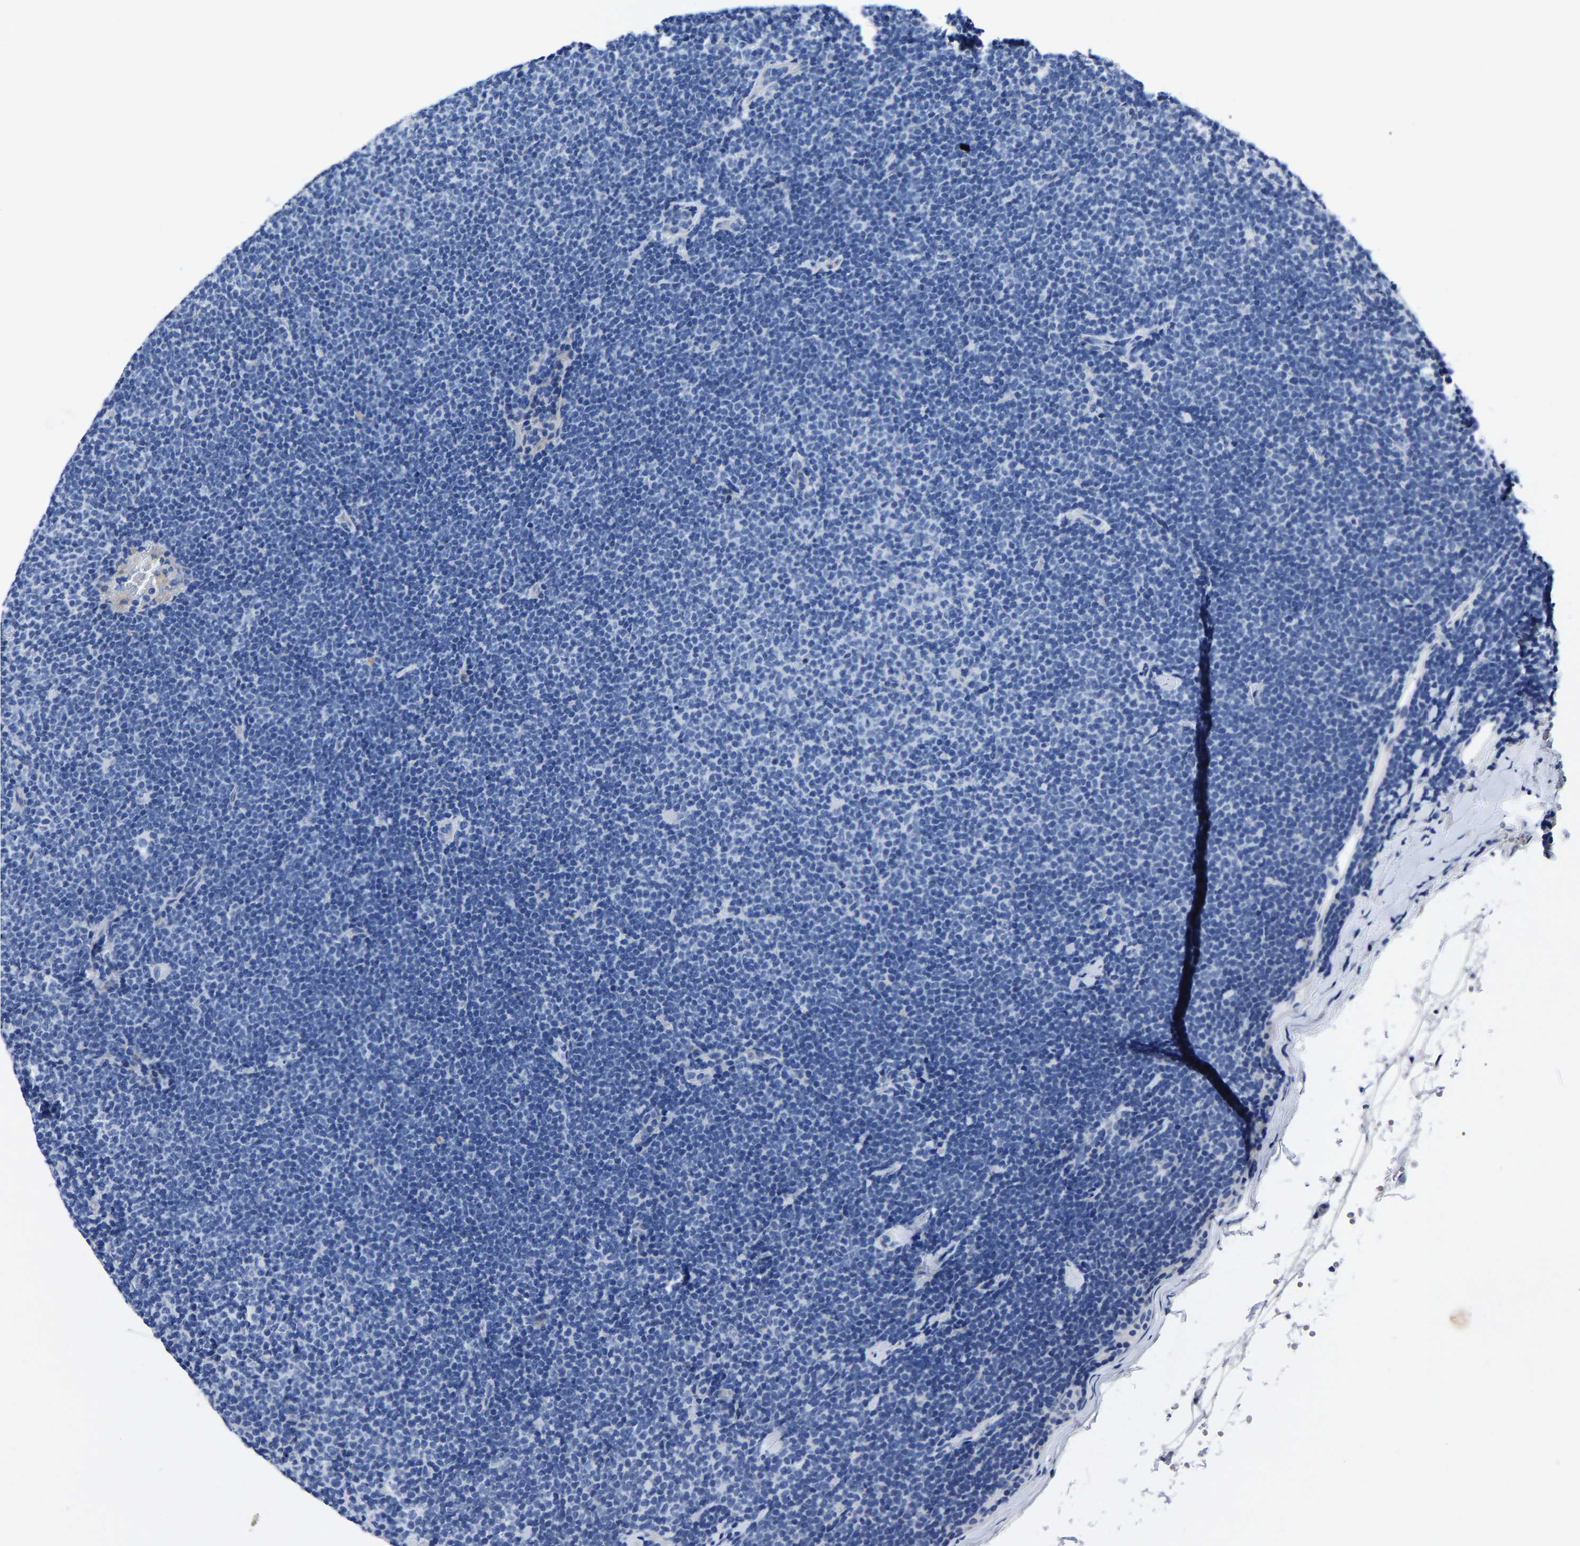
{"staining": {"intensity": "negative", "quantity": "none", "location": "none"}, "tissue": "lymphoma", "cell_type": "Tumor cells", "image_type": "cancer", "snomed": [{"axis": "morphology", "description": "Malignant lymphoma, non-Hodgkin's type, Low grade"}, {"axis": "topography", "description": "Lymph node"}], "caption": "Immunohistochemistry (IHC) histopathology image of lymphoma stained for a protein (brown), which exhibits no positivity in tumor cells.", "gene": "MOV10L1", "patient": {"sex": "female", "age": 53}}